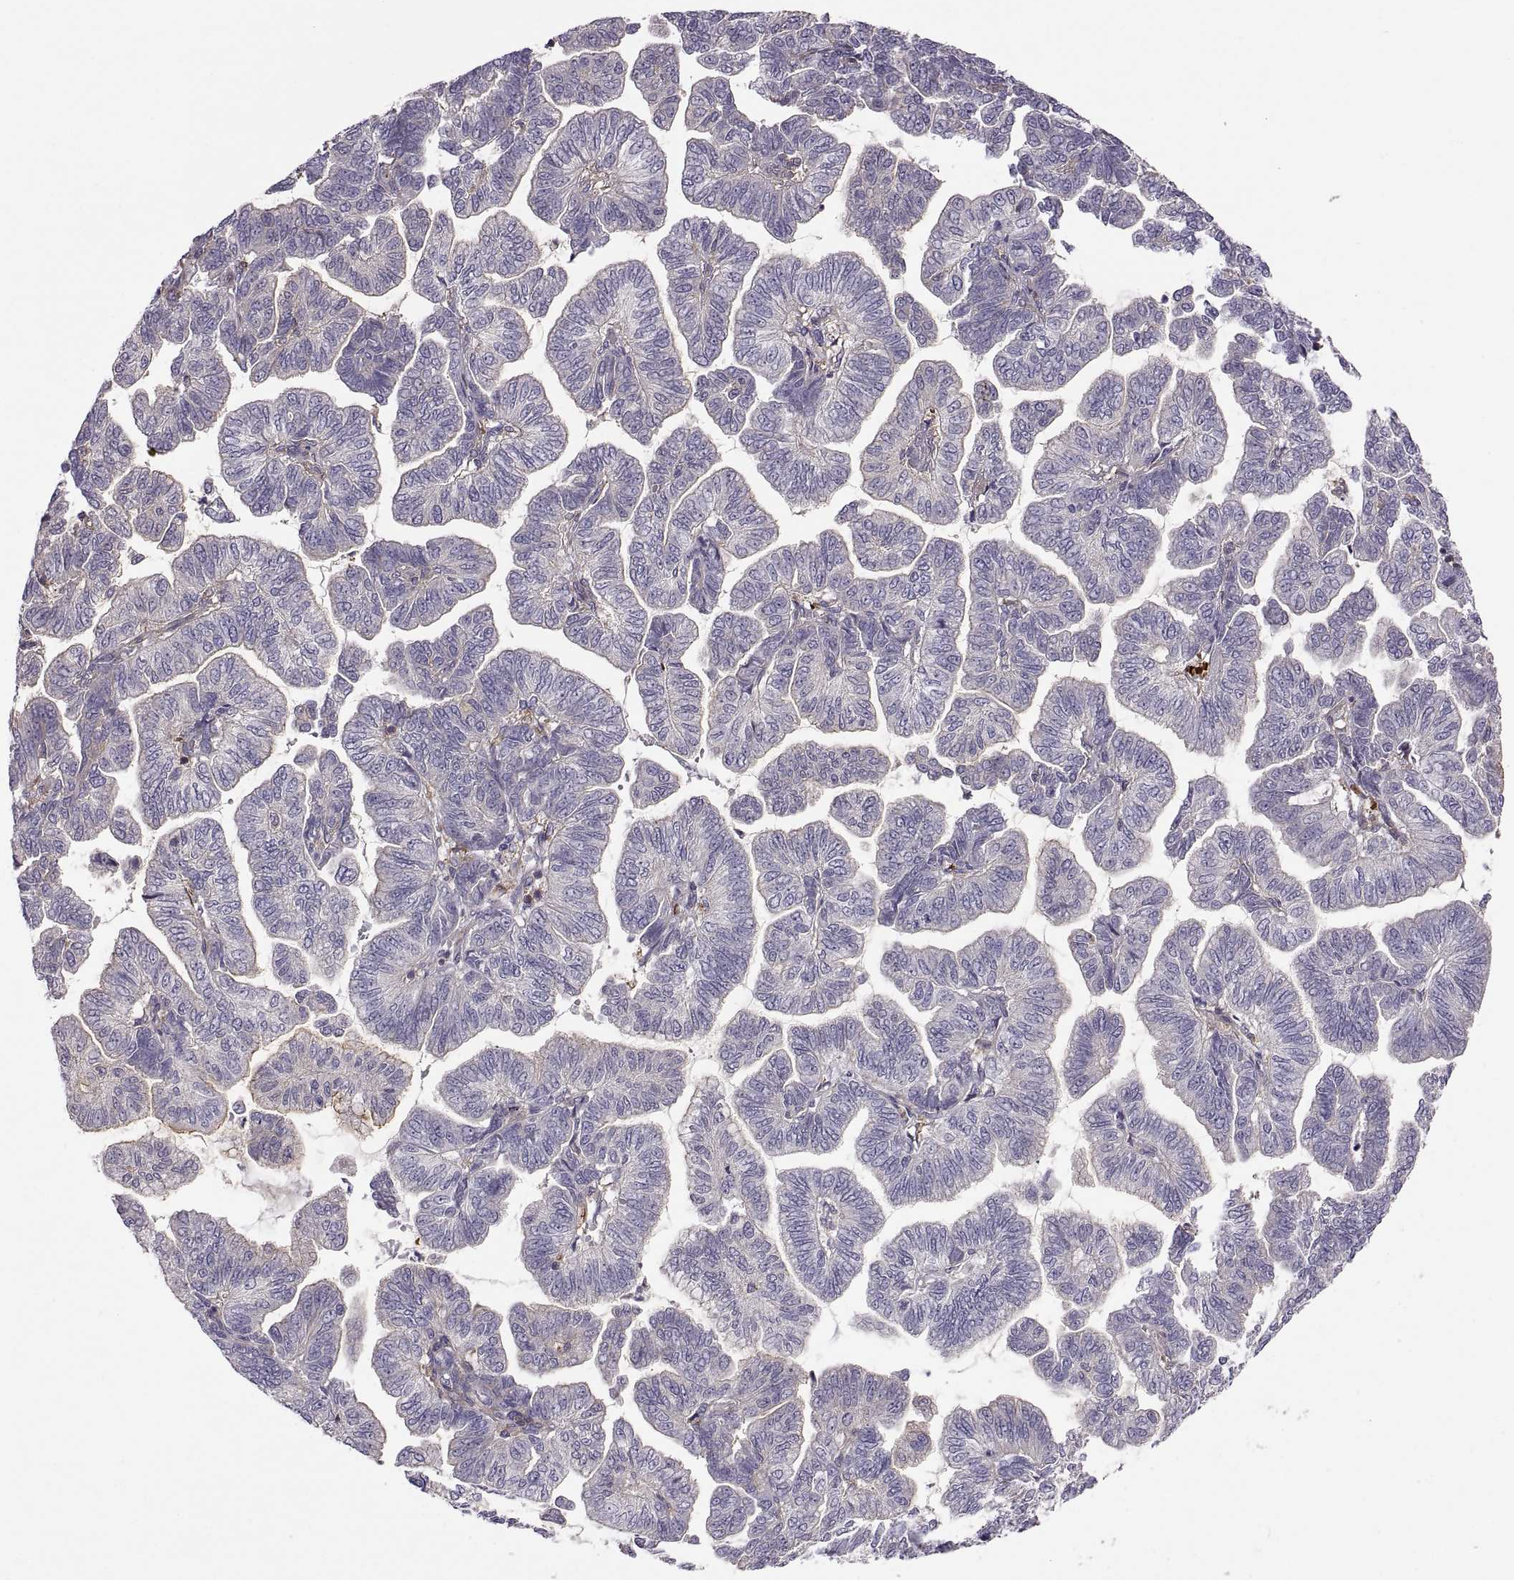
{"staining": {"intensity": "moderate", "quantity": "<25%", "location": "cytoplasmic/membranous"}, "tissue": "stomach cancer", "cell_type": "Tumor cells", "image_type": "cancer", "snomed": [{"axis": "morphology", "description": "Adenocarcinoma, NOS"}, {"axis": "topography", "description": "Stomach"}], "caption": "Stomach adenocarcinoma stained with a brown dye reveals moderate cytoplasmic/membranous positive staining in about <25% of tumor cells.", "gene": "SPATA32", "patient": {"sex": "male", "age": 83}}